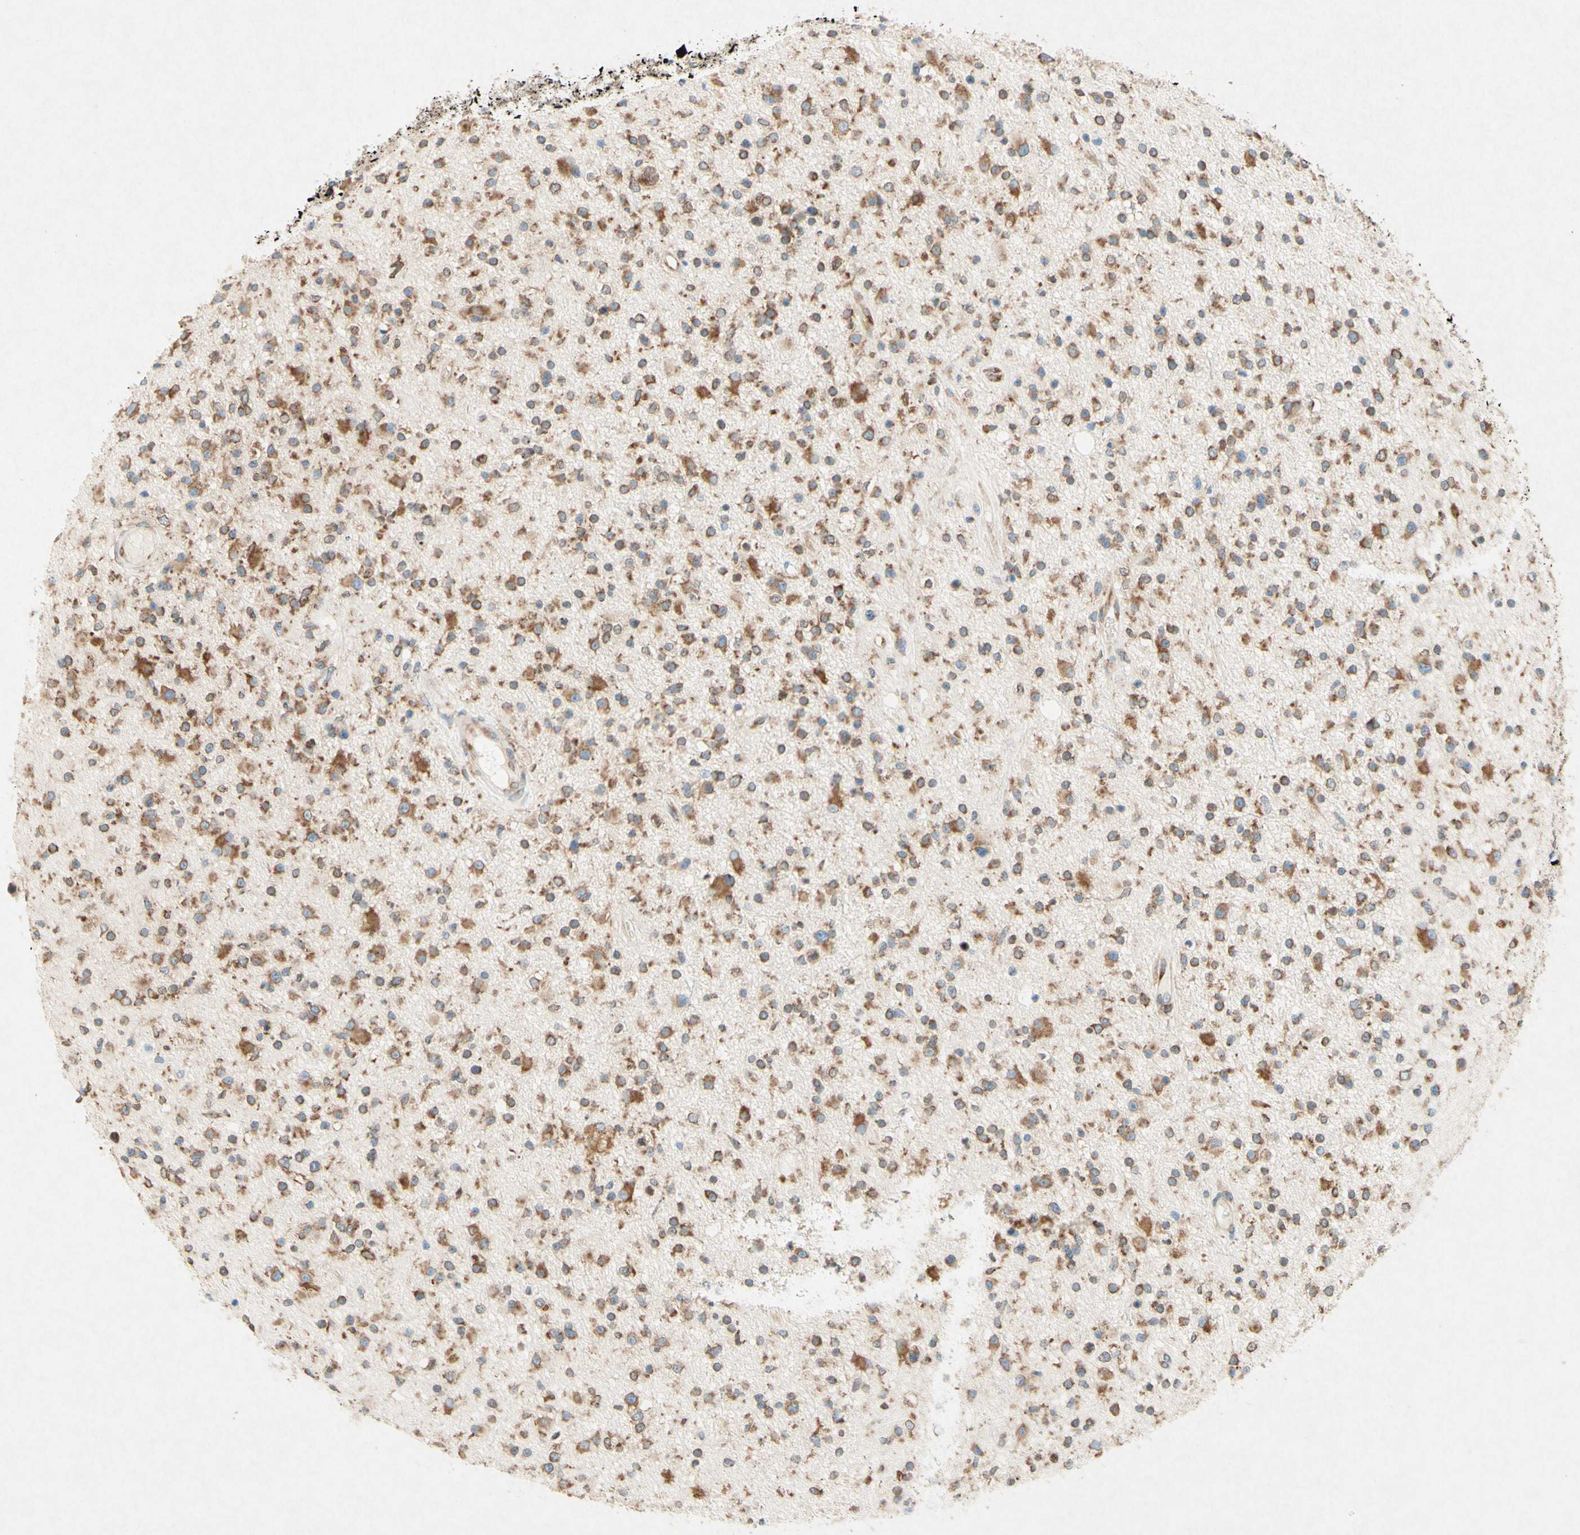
{"staining": {"intensity": "moderate", "quantity": ">75%", "location": "cytoplasmic/membranous"}, "tissue": "glioma", "cell_type": "Tumor cells", "image_type": "cancer", "snomed": [{"axis": "morphology", "description": "Glioma, malignant, High grade"}, {"axis": "topography", "description": "Brain"}], "caption": "Immunohistochemistry (IHC) photomicrograph of neoplastic tissue: human malignant high-grade glioma stained using immunohistochemistry exhibits medium levels of moderate protein expression localized specifically in the cytoplasmic/membranous of tumor cells, appearing as a cytoplasmic/membranous brown color.", "gene": "PABPC1", "patient": {"sex": "male", "age": 33}}